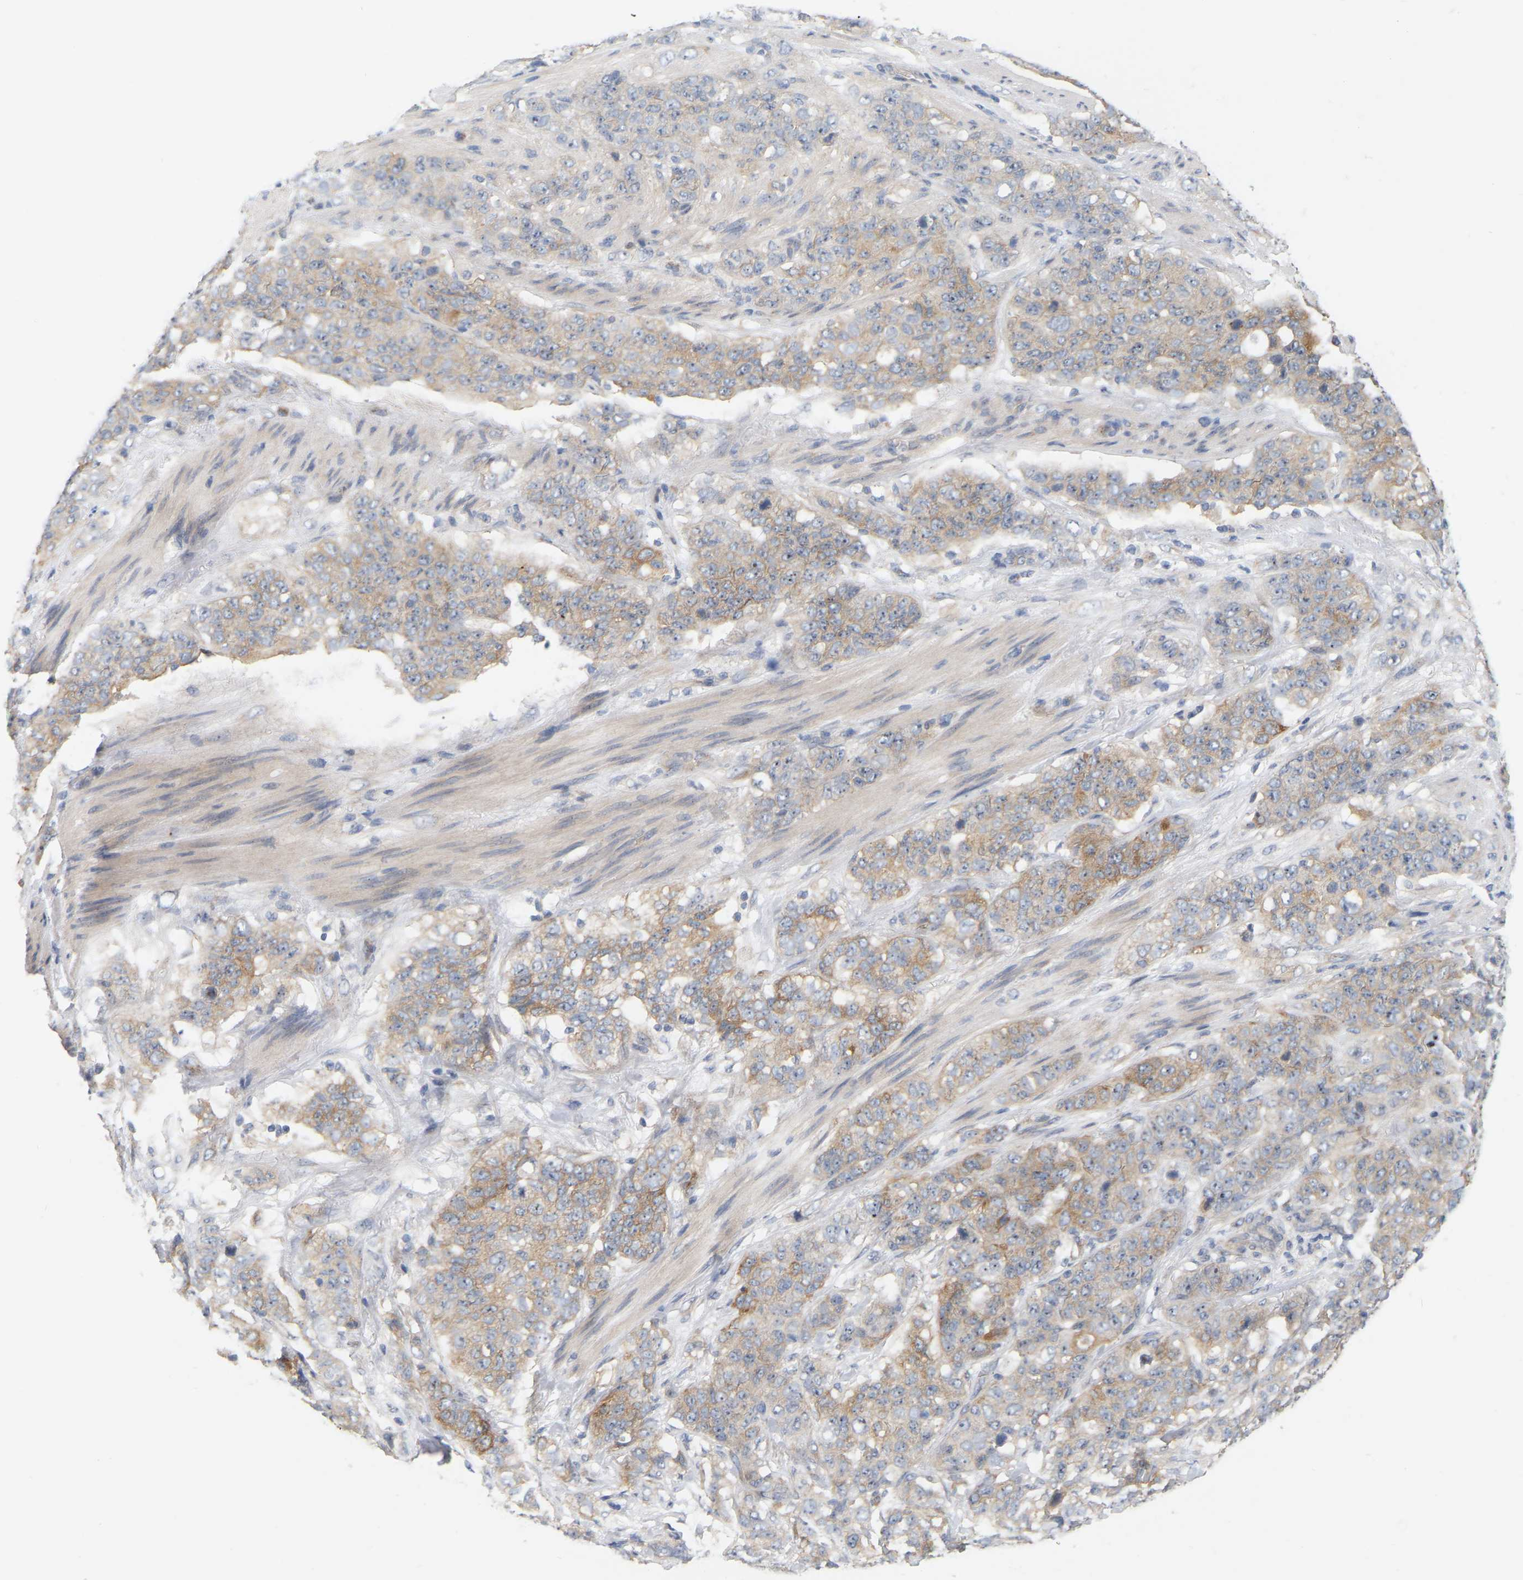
{"staining": {"intensity": "moderate", "quantity": ">75%", "location": "cytoplasmic/membranous,nuclear"}, "tissue": "stomach cancer", "cell_type": "Tumor cells", "image_type": "cancer", "snomed": [{"axis": "morphology", "description": "Adenocarcinoma, NOS"}, {"axis": "topography", "description": "Stomach"}], "caption": "The immunohistochemical stain shows moderate cytoplasmic/membranous and nuclear expression in tumor cells of stomach adenocarcinoma tissue. (DAB IHC, brown staining for protein, blue staining for nuclei).", "gene": "MINDY4", "patient": {"sex": "male", "age": 48}}